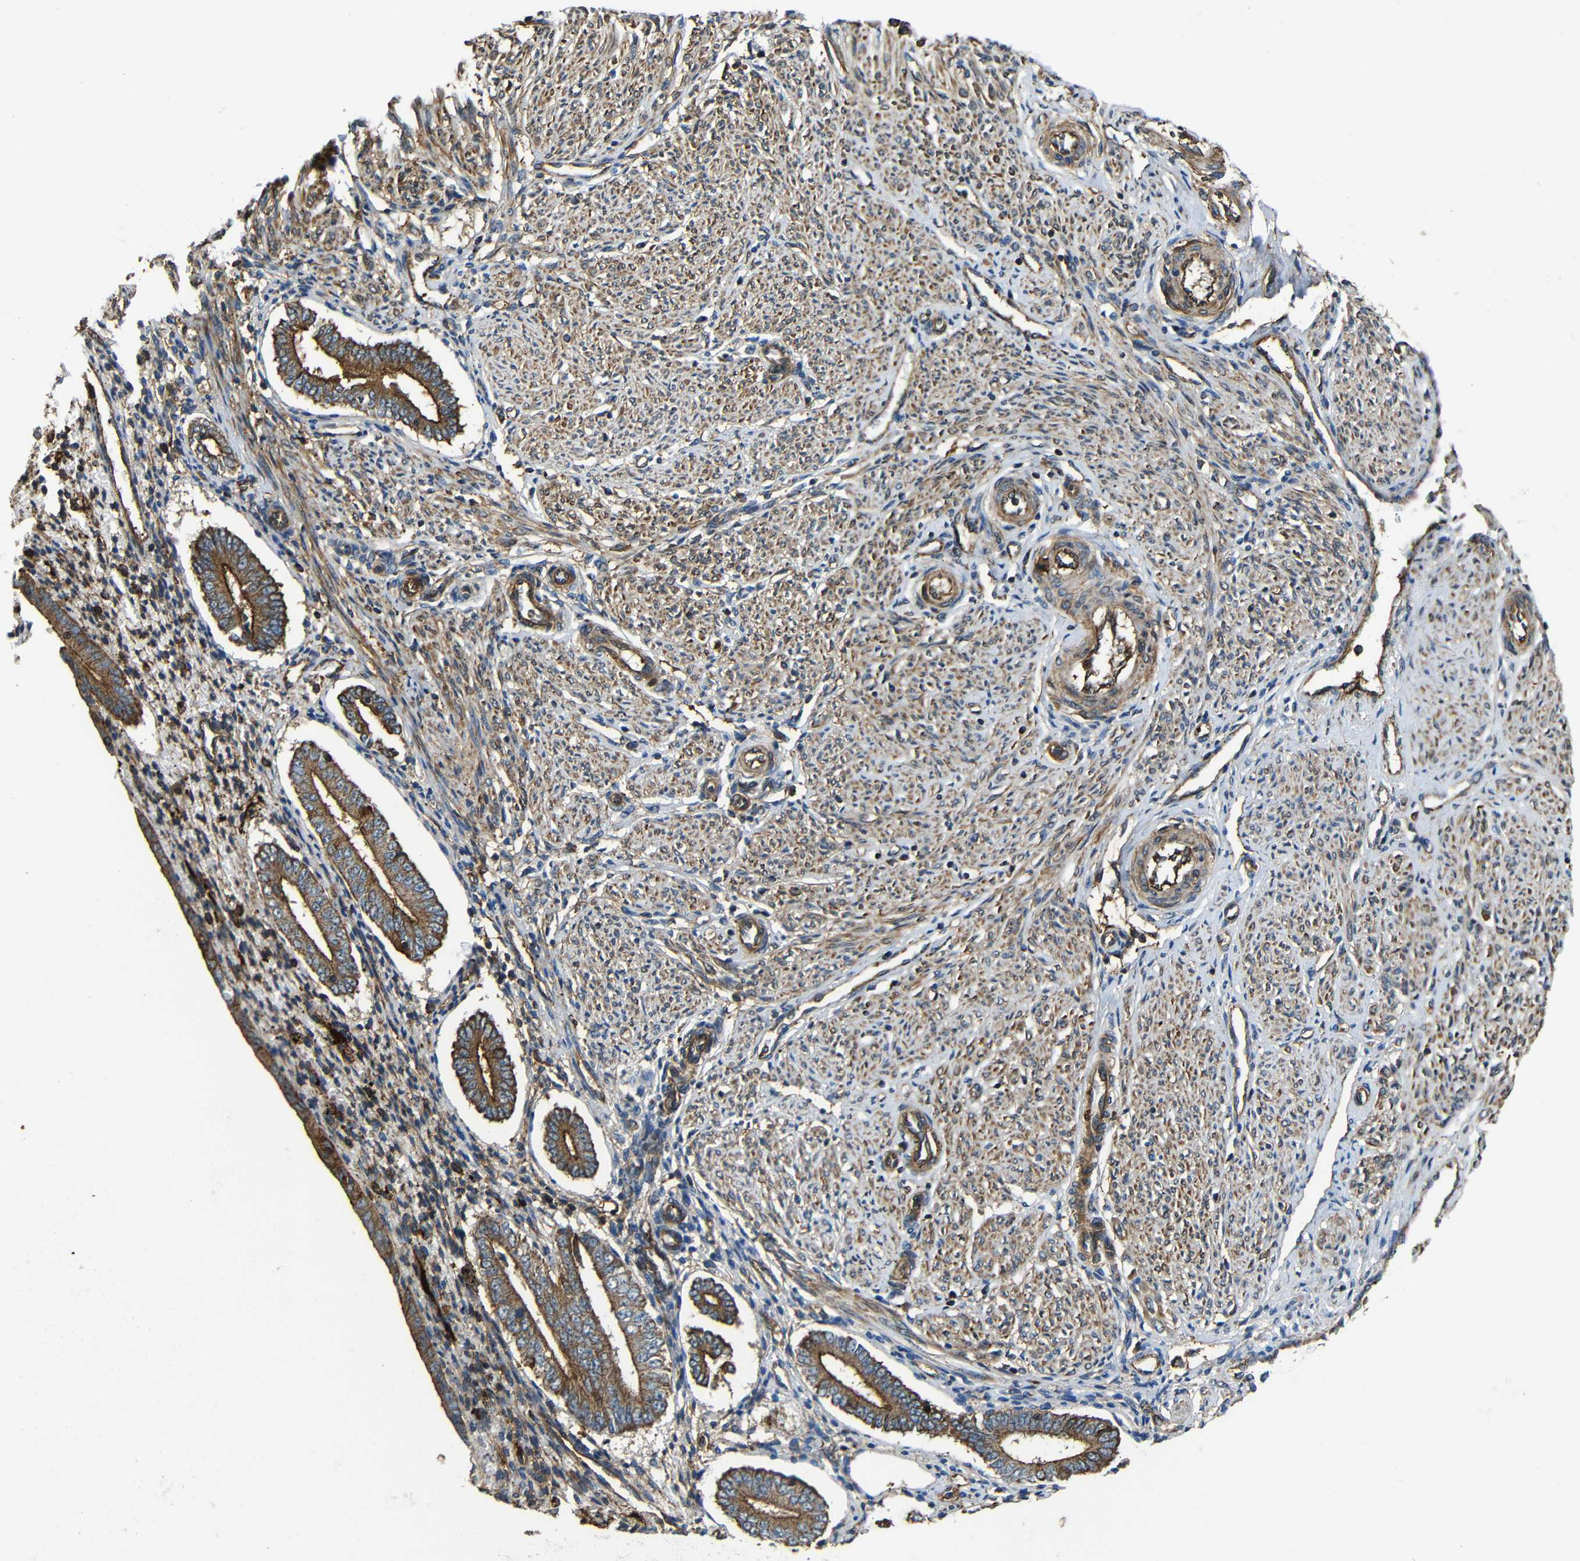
{"staining": {"intensity": "moderate", "quantity": "25%-75%", "location": "cytoplasmic/membranous"}, "tissue": "endometrium", "cell_type": "Cells in endometrial stroma", "image_type": "normal", "snomed": [{"axis": "morphology", "description": "Normal tissue, NOS"}, {"axis": "topography", "description": "Endometrium"}], "caption": "High-magnification brightfield microscopy of unremarkable endometrium stained with DAB (3,3'-diaminobenzidine) (brown) and counterstained with hematoxylin (blue). cells in endometrial stroma exhibit moderate cytoplasmic/membranous staining is seen in approximately25%-75% of cells.", "gene": "PTCH1", "patient": {"sex": "female", "age": 42}}